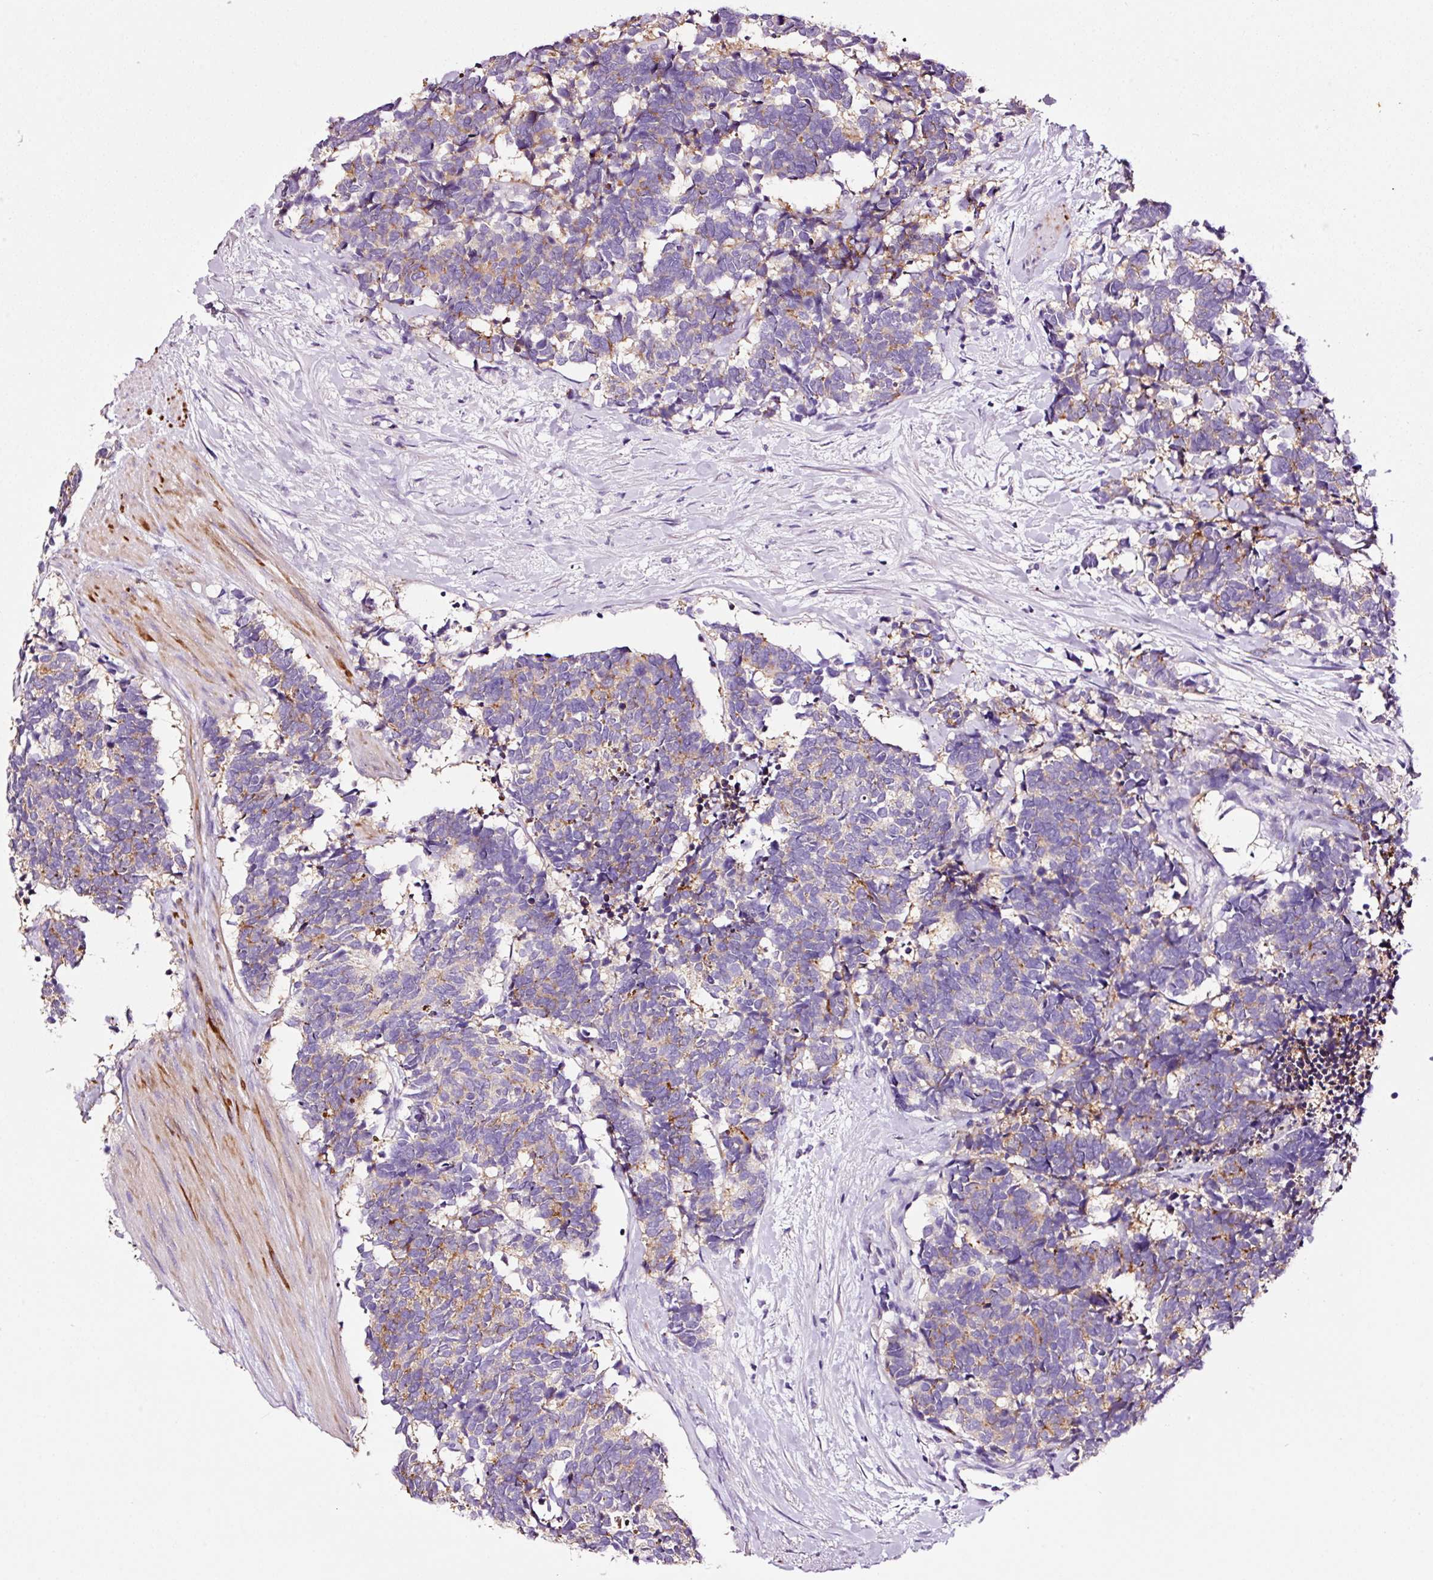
{"staining": {"intensity": "moderate", "quantity": "<25%", "location": "cytoplasmic/membranous"}, "tissue": "carcinoid", "cell_type": "Tumor cells", "image_type": "cancer", "snomed": [{"axis": "morphology", "description": "Carcinoma, NOS"}, {"axis": "morphology", "description": "Carcinoid, malignant, NOS"}, {"axis": "topography", "description": "Prostate"}], "caption": "Human carcinoma stained with a protein marker displays moderate staining in tumor cells.", "gene": "PAM", "patient": {"sex": "male", "age": 57}}